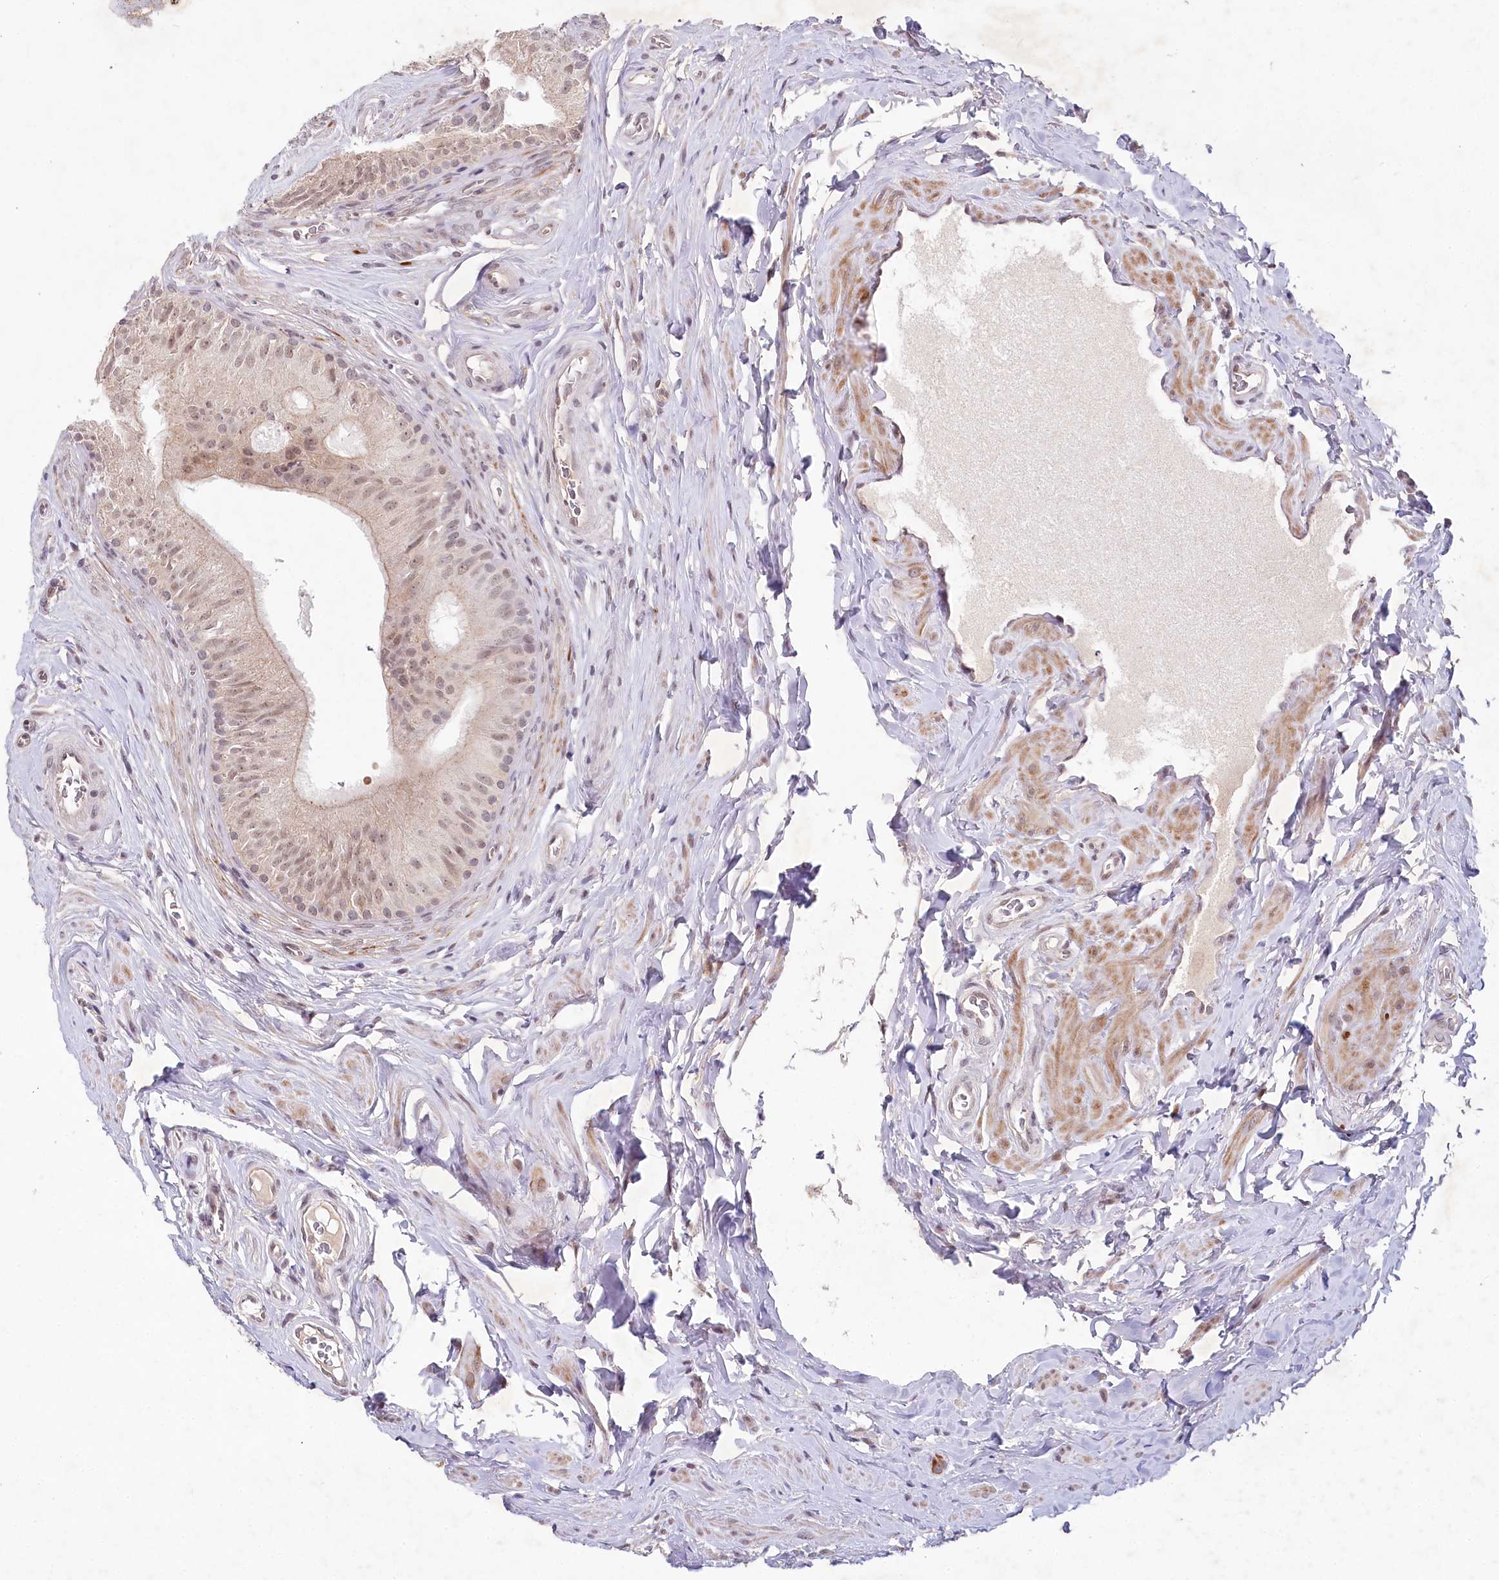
{"staining": {"intensity": "weak", "quantity": "25%-75%", "location": "nuclear"}, "tissue": "epididymis", "cell_type": "Glandular cells", "image_type": "normal", "snomed": [{"axis": "morphology", "description": "Normal tissue, NOS"}, {"axis": "topography", "description": "Epididymis"}], "caption": "Immunohistochemical staining of unremarkable human epididymis reveals low levels of weak nuclear positivity in about 25%-75% of glandular cells.", "gene": "AMTN", "patient": {"sex": "male", "age": 46}}